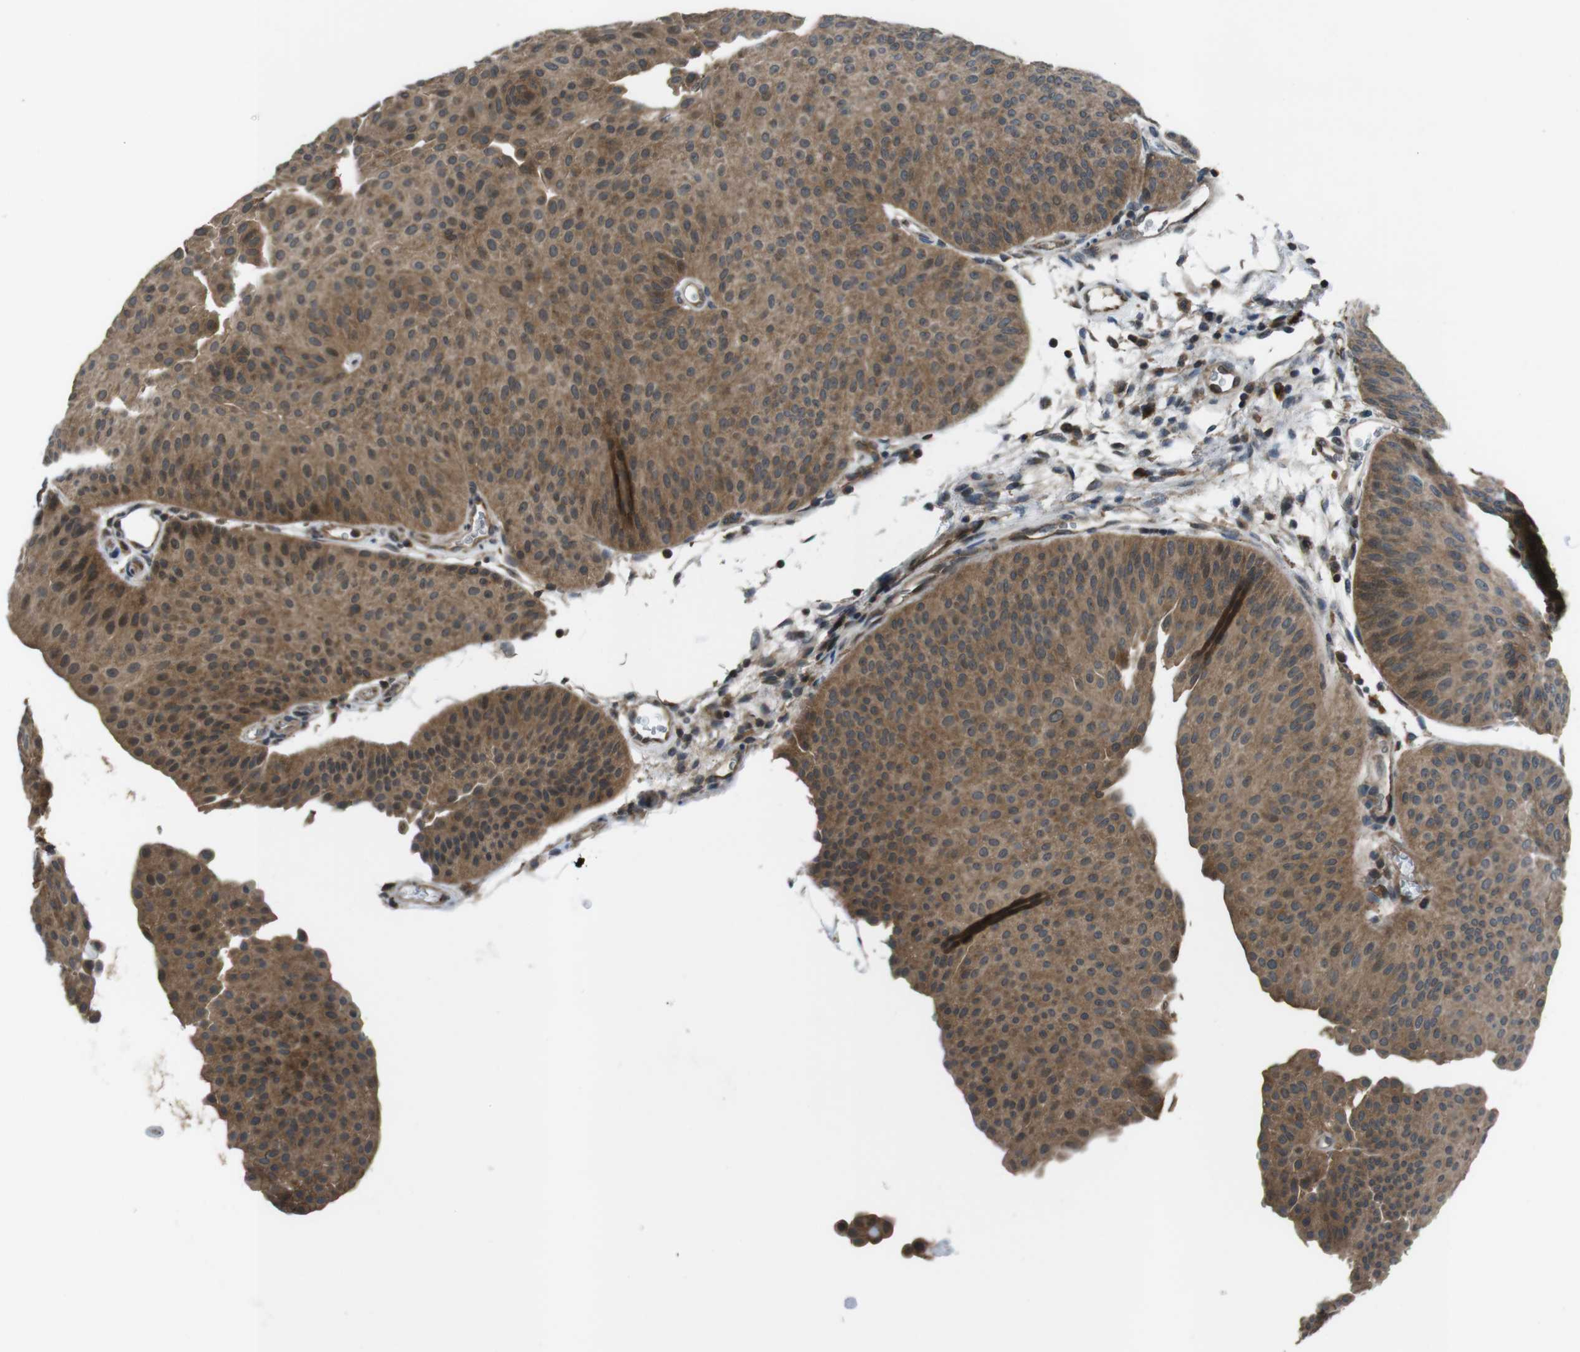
{"staining": {"intensity": "moderate", "quantity": ">75%", "location": "cytoplasmic/membranous"}, "tissue": "urothelial cancer", "cell_type": "Tumor cells", "image_type": "cancer", "snomed": [{"axis": "morphology", "description": "Urothelial carcinoma, Low grade"}, {"axis": "topography", "description": "Urinary bladder"}], "caption": "Immunohistochemical staining of low-grade urothelial carcinoma reveals medium levels of moderate cytoplasmic/membranous staining in about >75% of tumor cells.", "gene": "SLC22A23", "patient": {"sex": "female", "age": 60}}